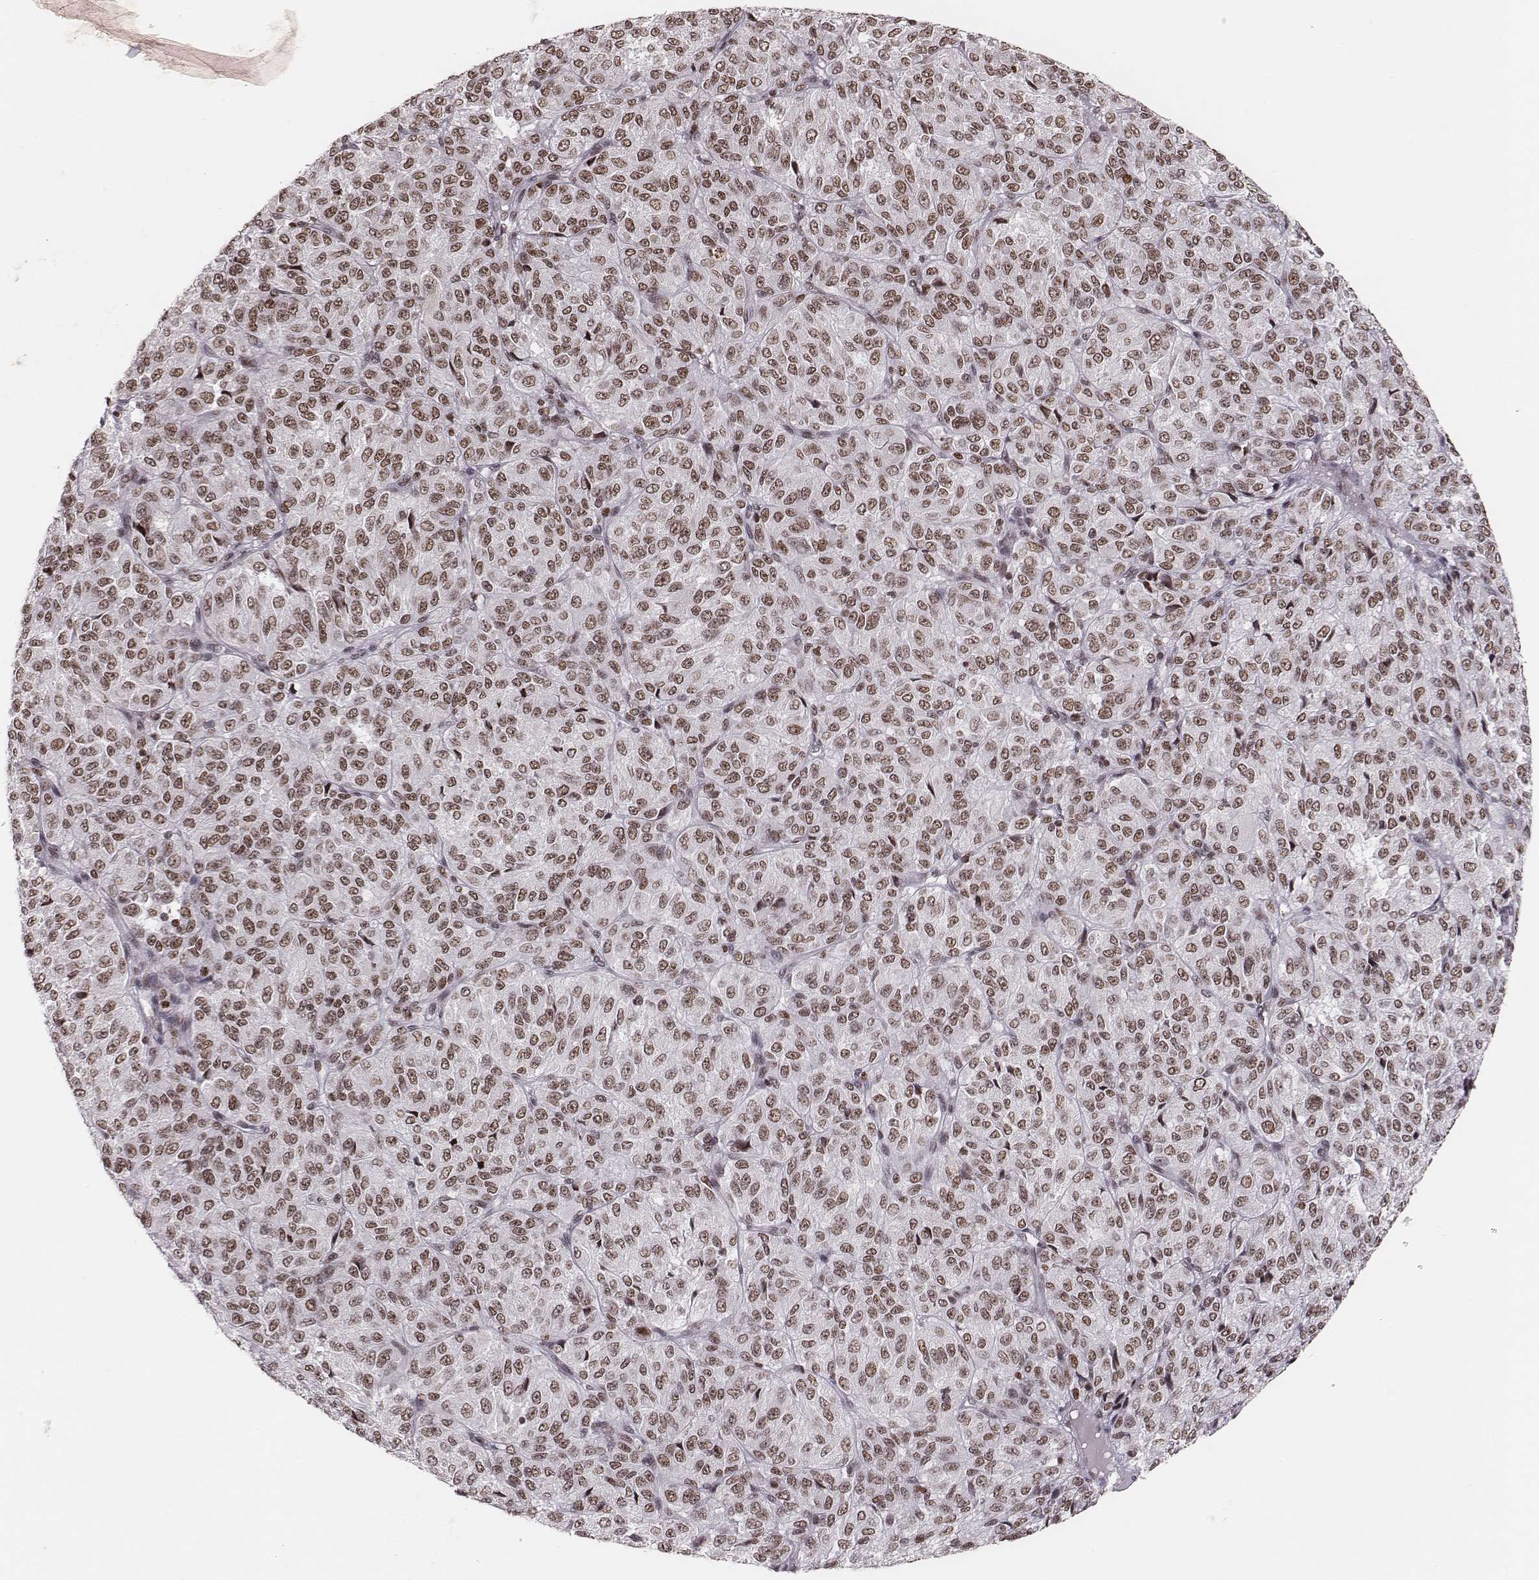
{"staining": {"intensity": "weak", "quantity": ">75%", "location": "nuclear"}, "tissue": "melanoma", "cell_type": "Tumor cells", "image_type": "cancer", "snomed": [{"axis": "morphology", "description": "Malignant melanoma, Metastatic site"}, {"axis": "topography", "description": "Brain"}], "caption": "Malignant melanoma (metastatic site) stained with a protein marker displays weak staining in tumor cells.", "gene": "PARP1", "patient": {"sex": "female", "age": 56}}